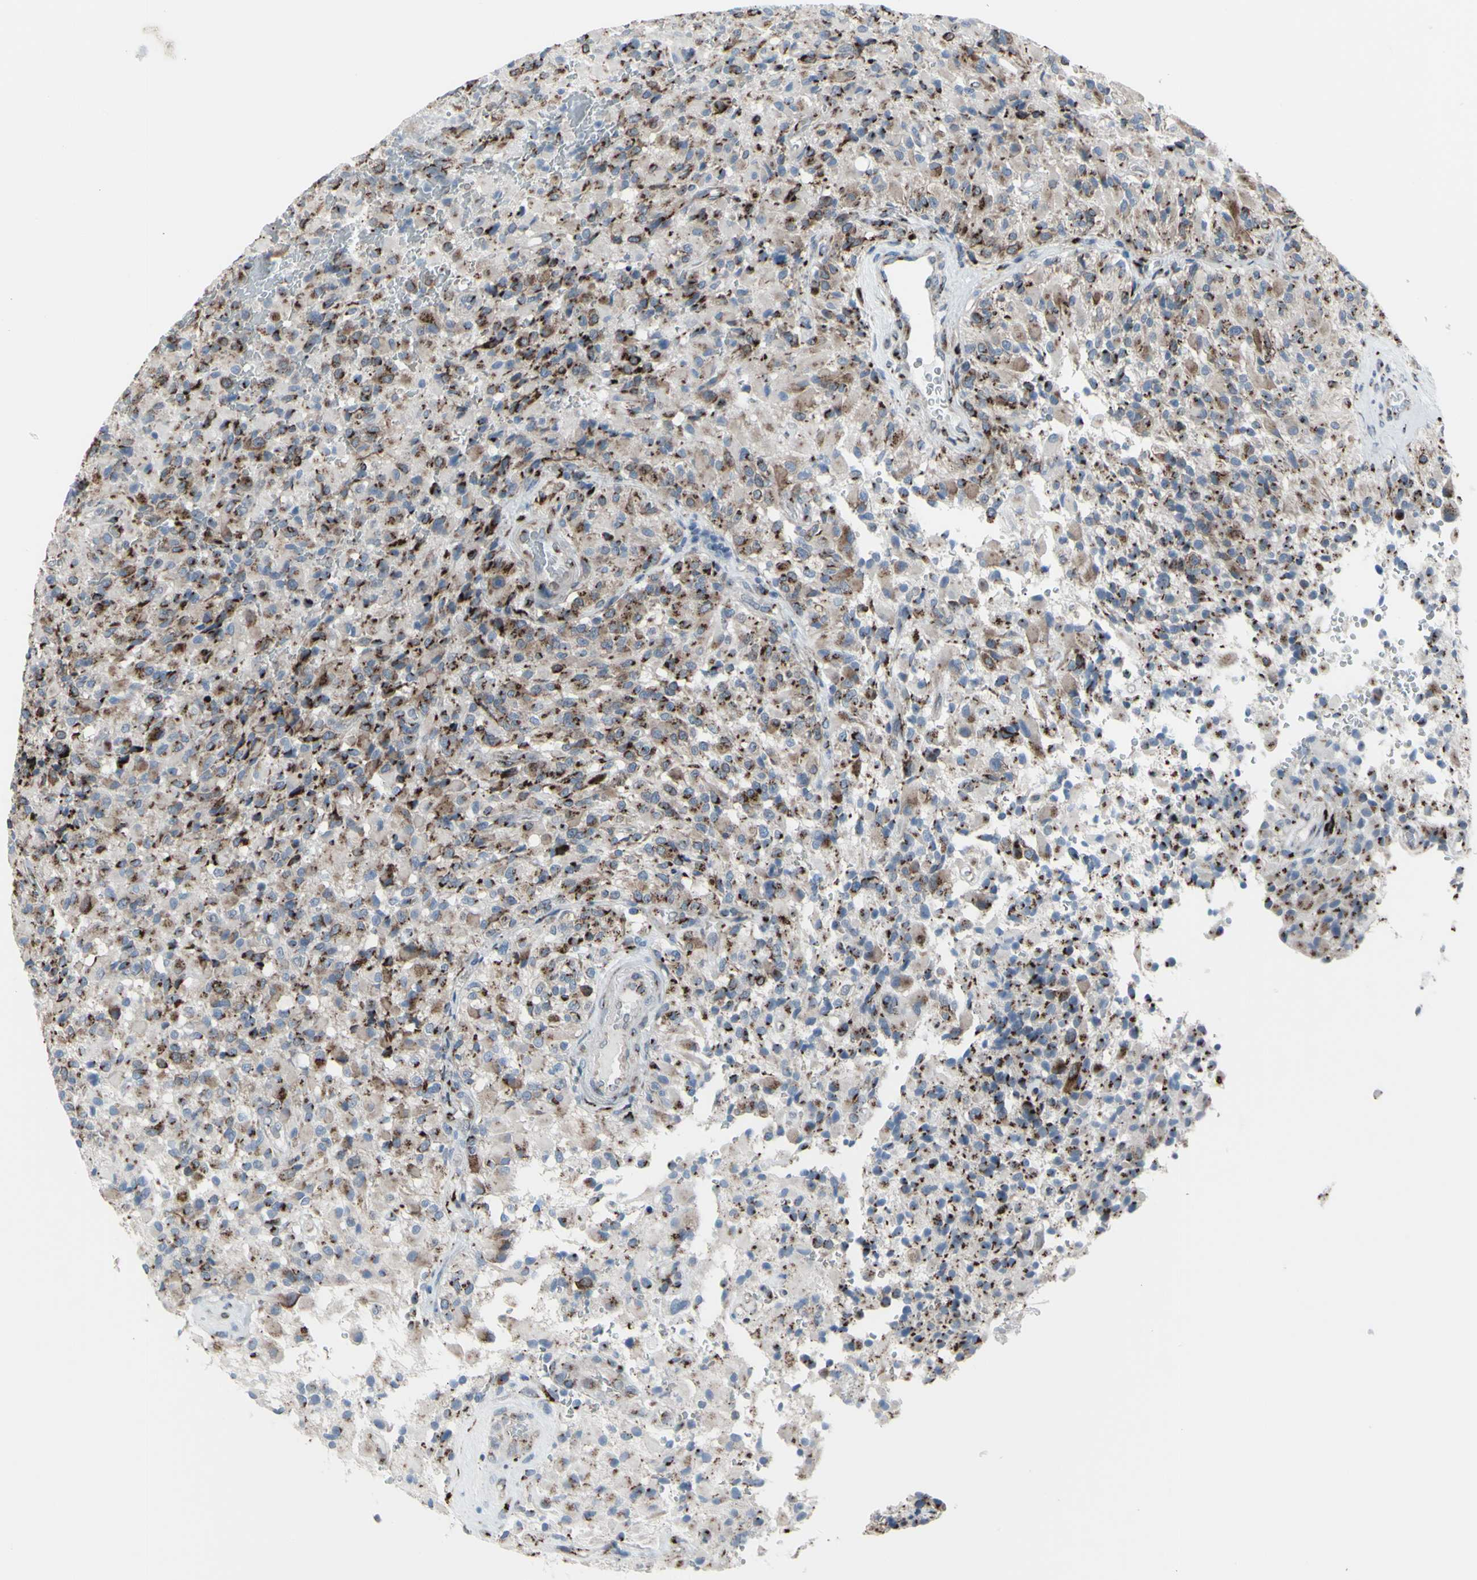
{"staining": {"intensity": "strong", "quantity": "25%-75%", "location": "cytoplasmic/membranous"}, "tissue": "glioma", "cell_type": "Tumor cells", "image_type": "cancer", "snomed": [{"axis": "morphology", "description": "Glioma, malignant, High grade"}, {"axis": "topography", "description": "Brain"}], "caption": "A micrograph of glioma stained for a protein demonstrates strong cytoplasmic/membranous brown staining in tumor cells. (DAB = brown stain, brightfield microscopy at high magnification).", "gene": "GLG1", "patient": {"sex": "male", "age": 71}}